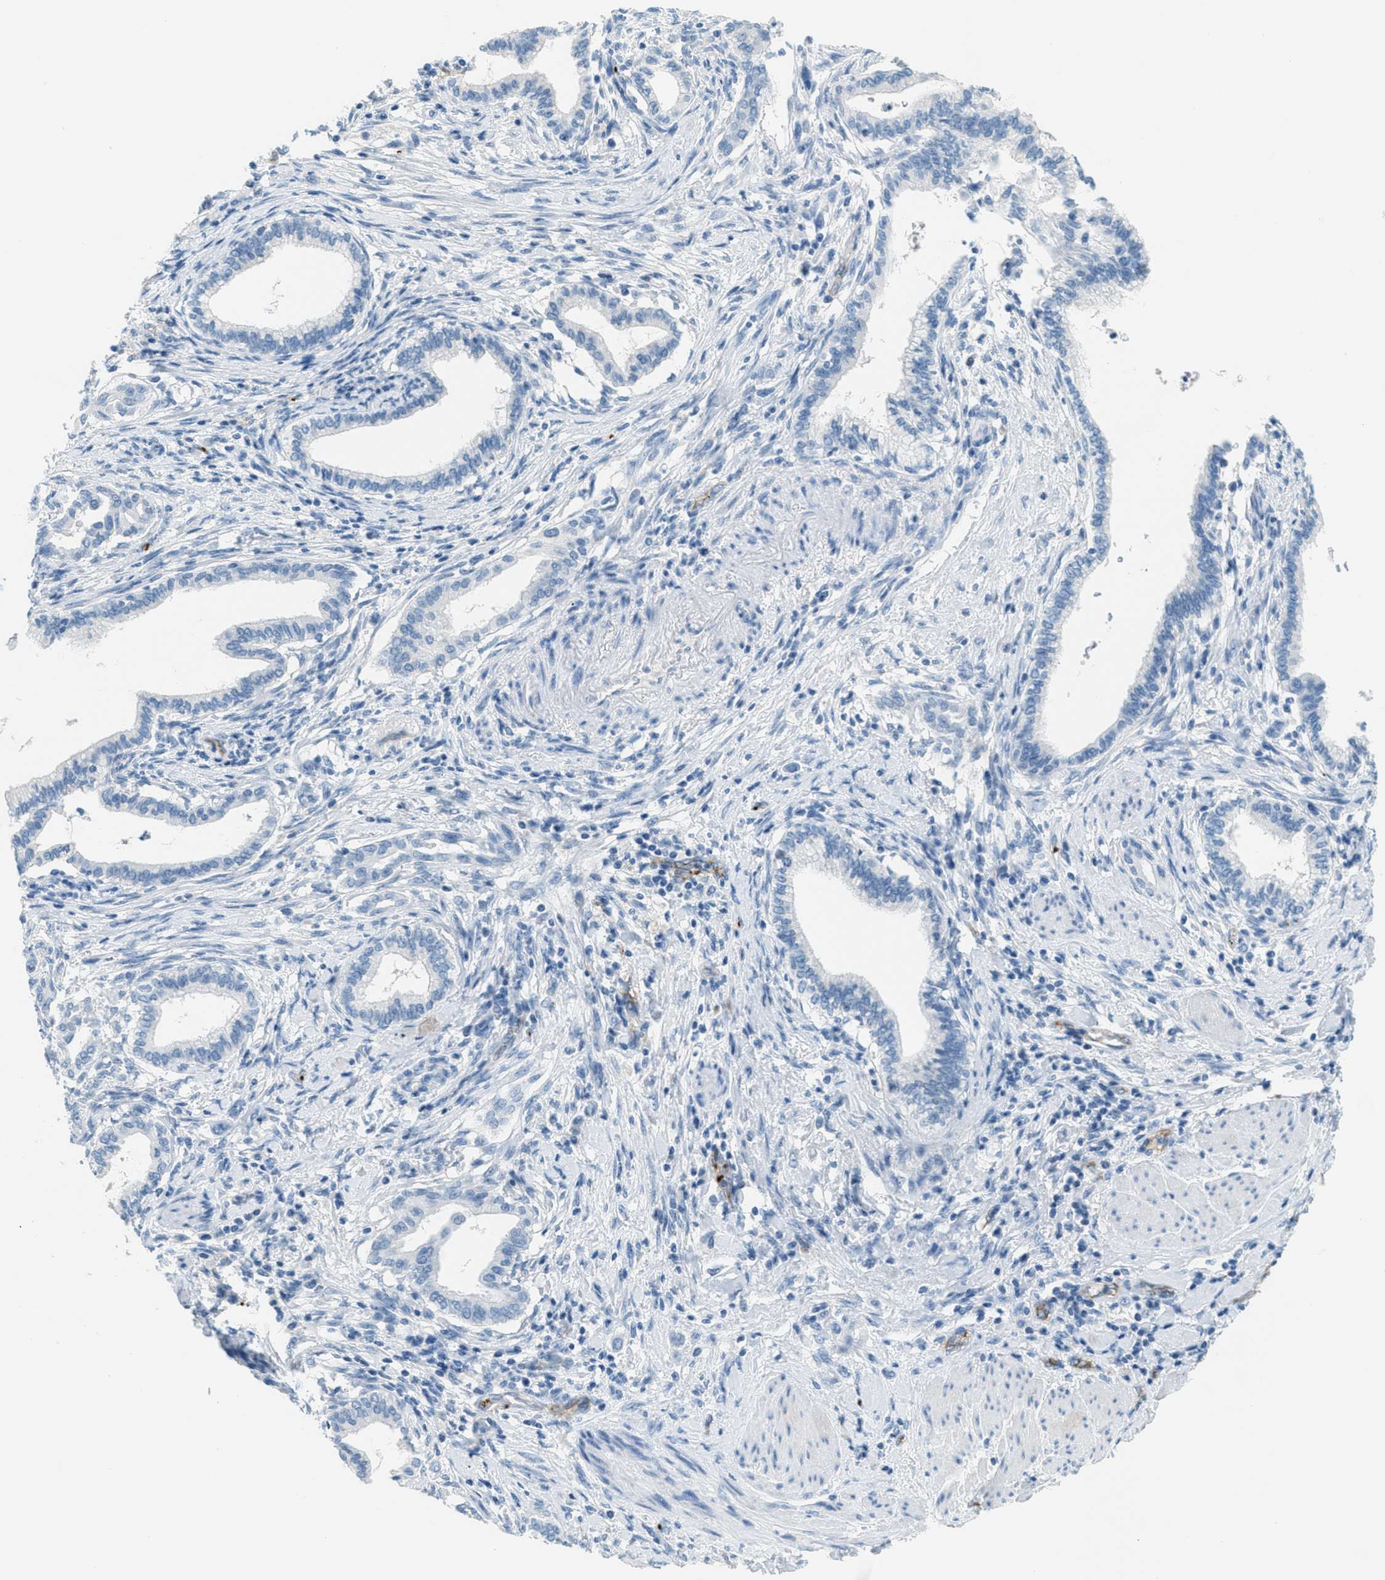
{"staining": {"intensity": "negative", "quantity": "none", "location": "none"}, "tissue": "pancreatic cancer", "cell_type": "Tumor cells", "image_type": "cancer", "snomed": [{"axis": "morphology", "description": "Adenocarcinoma, NOS"}, {"axis": "topography", "description": "Pancreas"}], "caption": "Tumor cells show no significant protein expression in pancreatic cancer (adenocarcinoma).", "gene": "PPBP", "patient": {"sex": "female", "age": 64}}